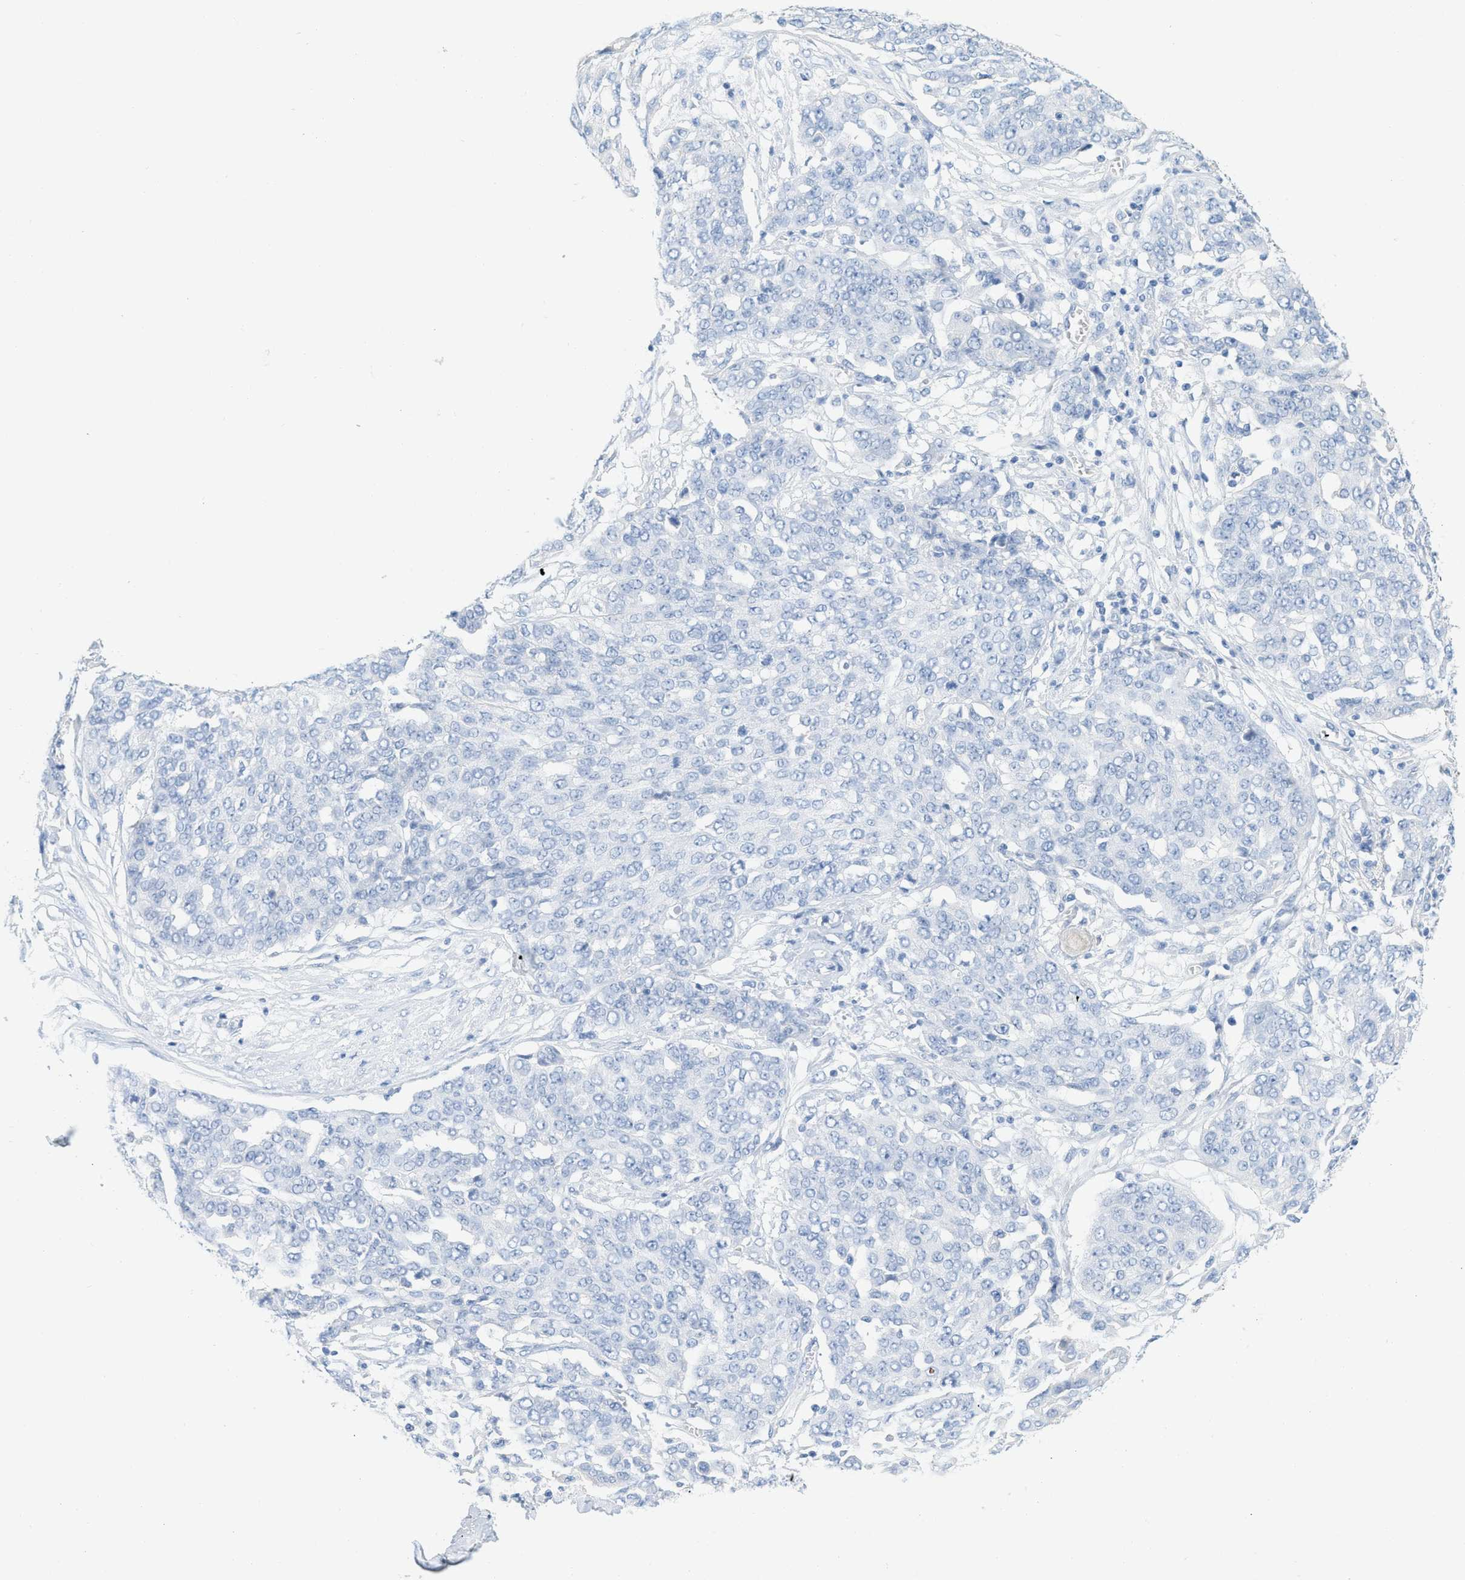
{"staining": {"intensity": "negative", "quantity": "none", "location": "none"}, "tissue": "ovarian cancer", "cell_type": "Tumor cells", "image_type": "cancer", "snomed": [{"axis": "morphology", "description": "Cystadenocarcinoma, serous, NOS"}, {"axis": "topography", "description": "Soft tissue"}, {"axis": "topography", "description": "Ovary"}], "caption": "DAB (3,3'-diaminobenzidine) immunohistochemical staining of serous cystadenocarcinoma (ovarian) shows no significant staining in tumor cells. (DAB immunohistochemistry visualized using brightfield microscopy, high magnification).", "gene": "PAPPA", "patient": {"sex": "female", "age": 57}}